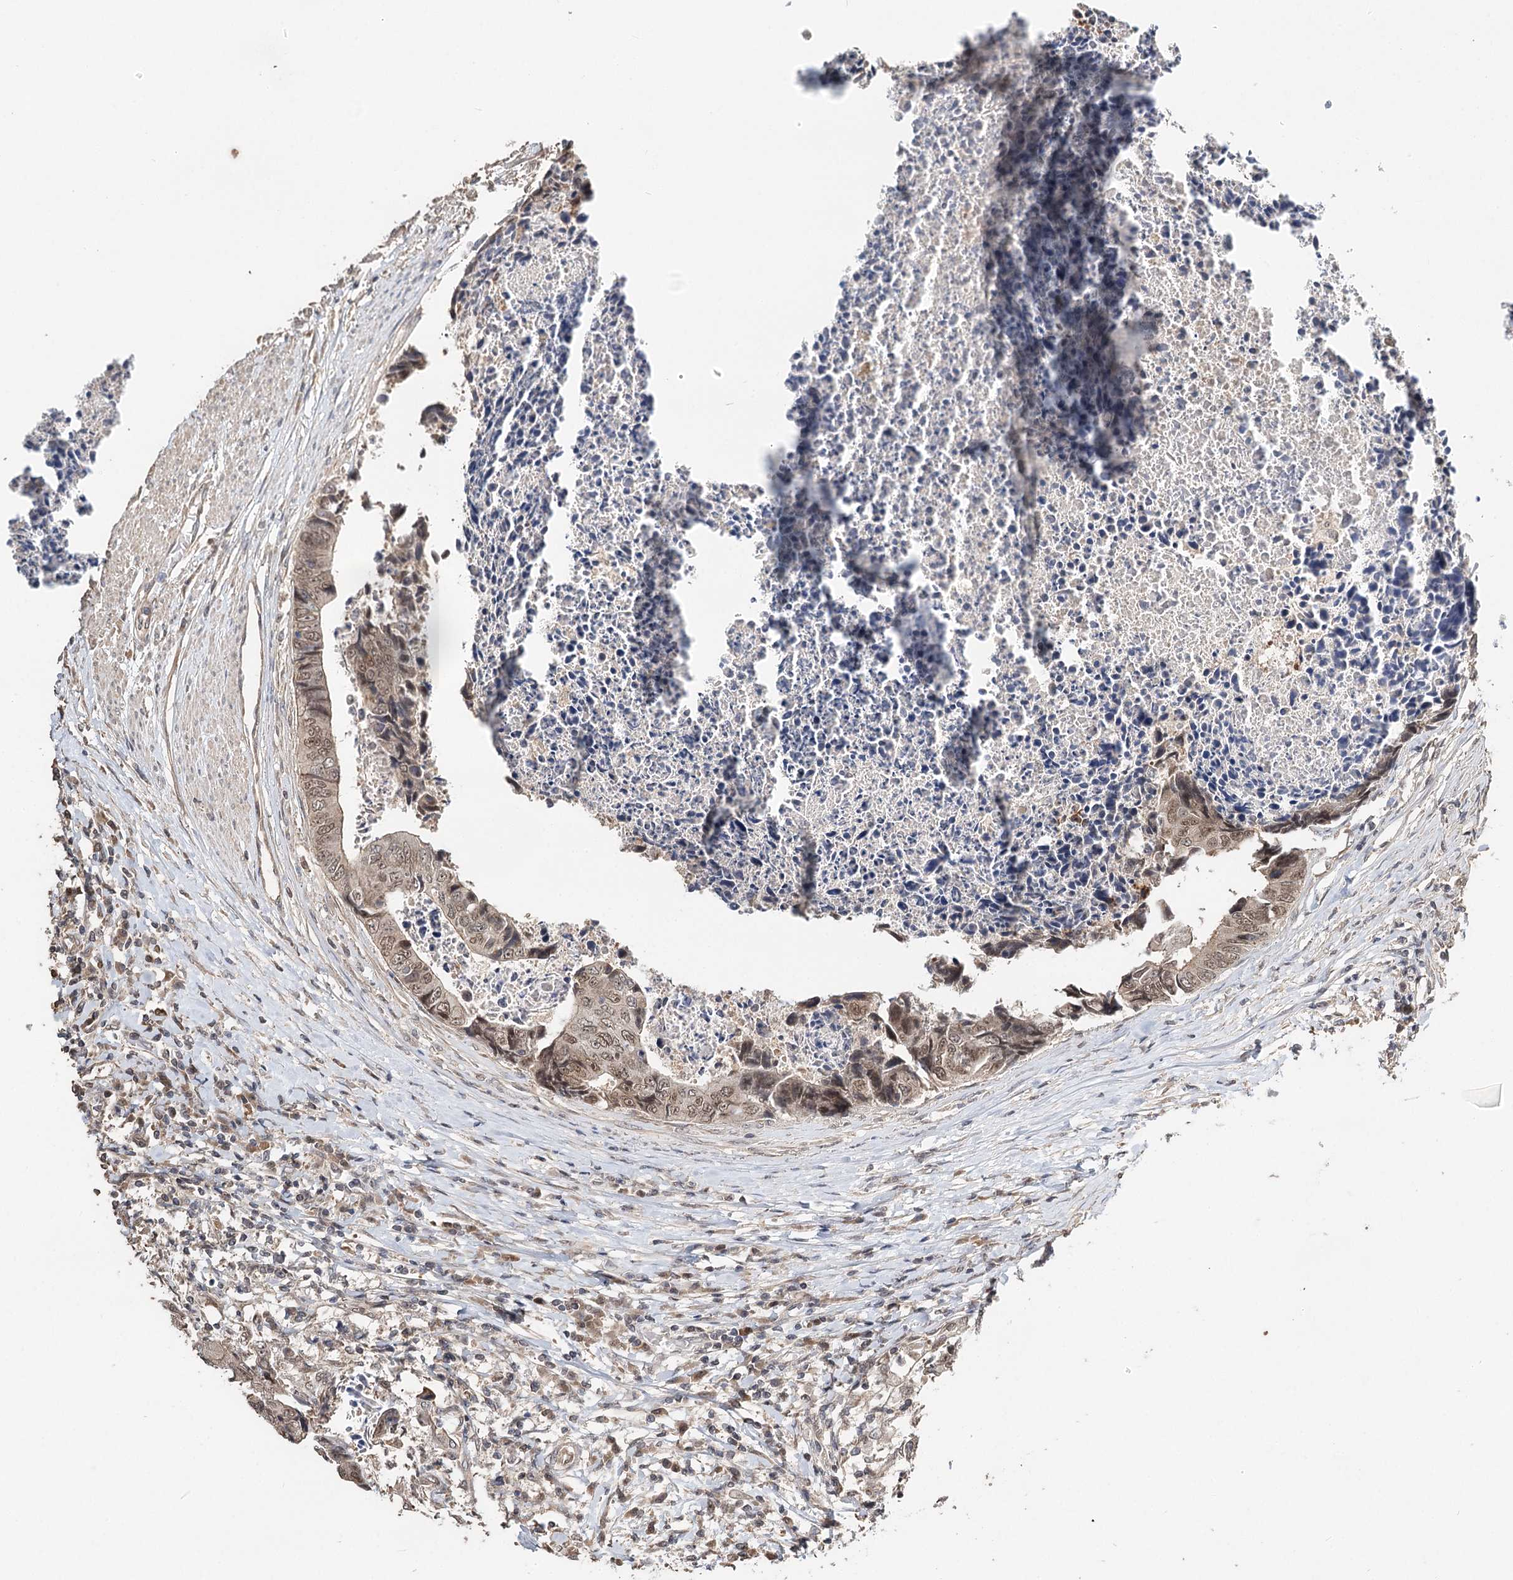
{"staining": {"intensity": "weak", "quantity": ">75%", "location": "nuclear"}, "tissue": "colorectal cancer", "cell_type": "Tumor cells", "image_type": "cancer", "snomed": [{"axis": "morphology", "description": "Adenocarcinoma, NOS"}, {"axis": "topography", "description": "Rectum"}], "caption": "Colorectal adenocarcinoma stained for a protein reveals weak nuclear positivity in tumor cells. (brown staining indicates protein expression, while blue staining denotes nuclei).", "gene": "NOPCHAP1", "patient": {"sex": "male", "age": 84}}